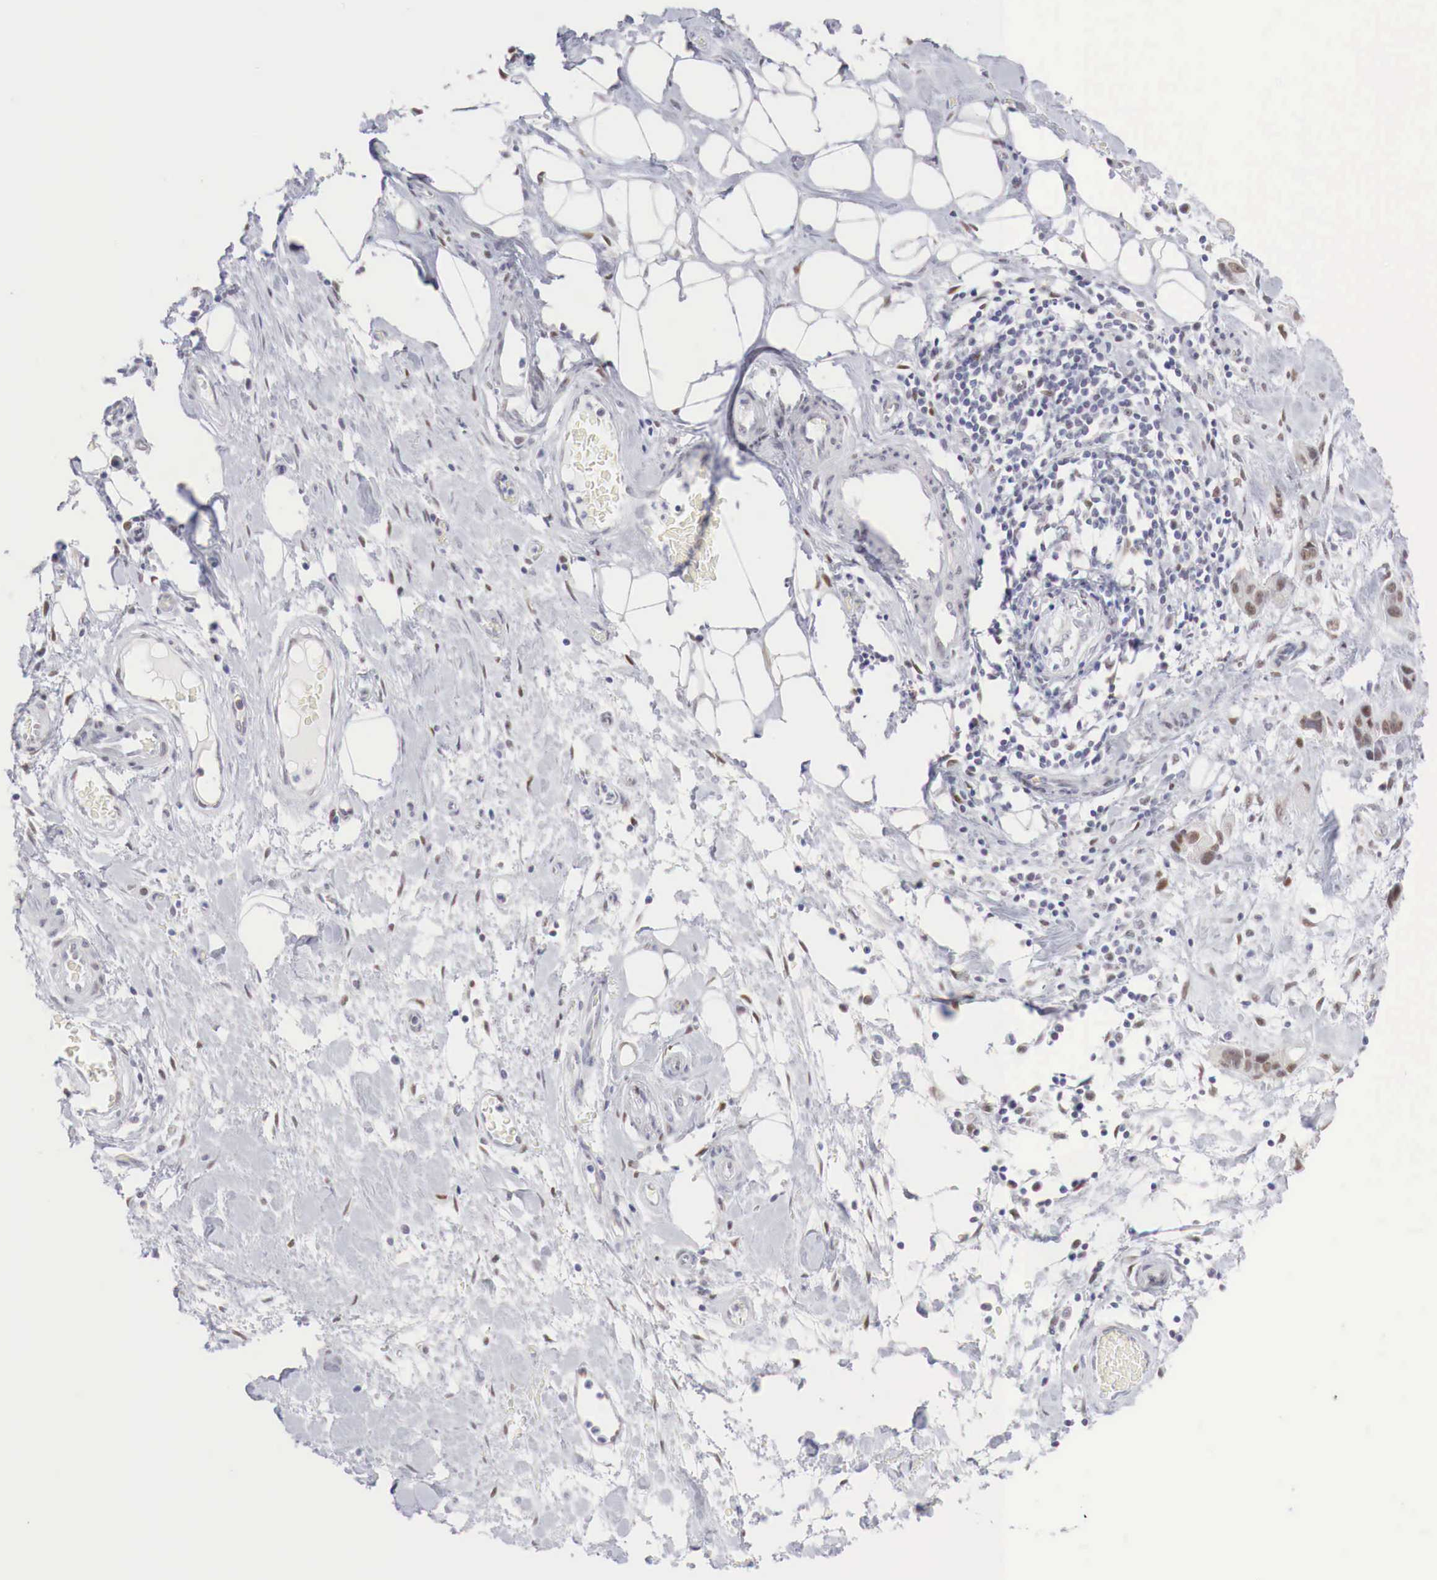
{"staining": {"intensity": "moderate", "quantity": ">75%", "location": "nuclear"}, "tissue": "stomach cancer", "cell_type": "Tumor cells", "image_type": "cancer", "snomed": [{"axis": "morphology", "description": "Adenocarcinoma, NOS"}, {"axis": "topography", "description": "Stomach, upper"}], "caption": "About >75% of tumor cells in human adenocarcinoma (stomach) display moderate nuclear protein staining as visualized by brown immunohistochemical staining.", "gene": "FOXP2", "patient": {"sex": "male", "age": 47}}